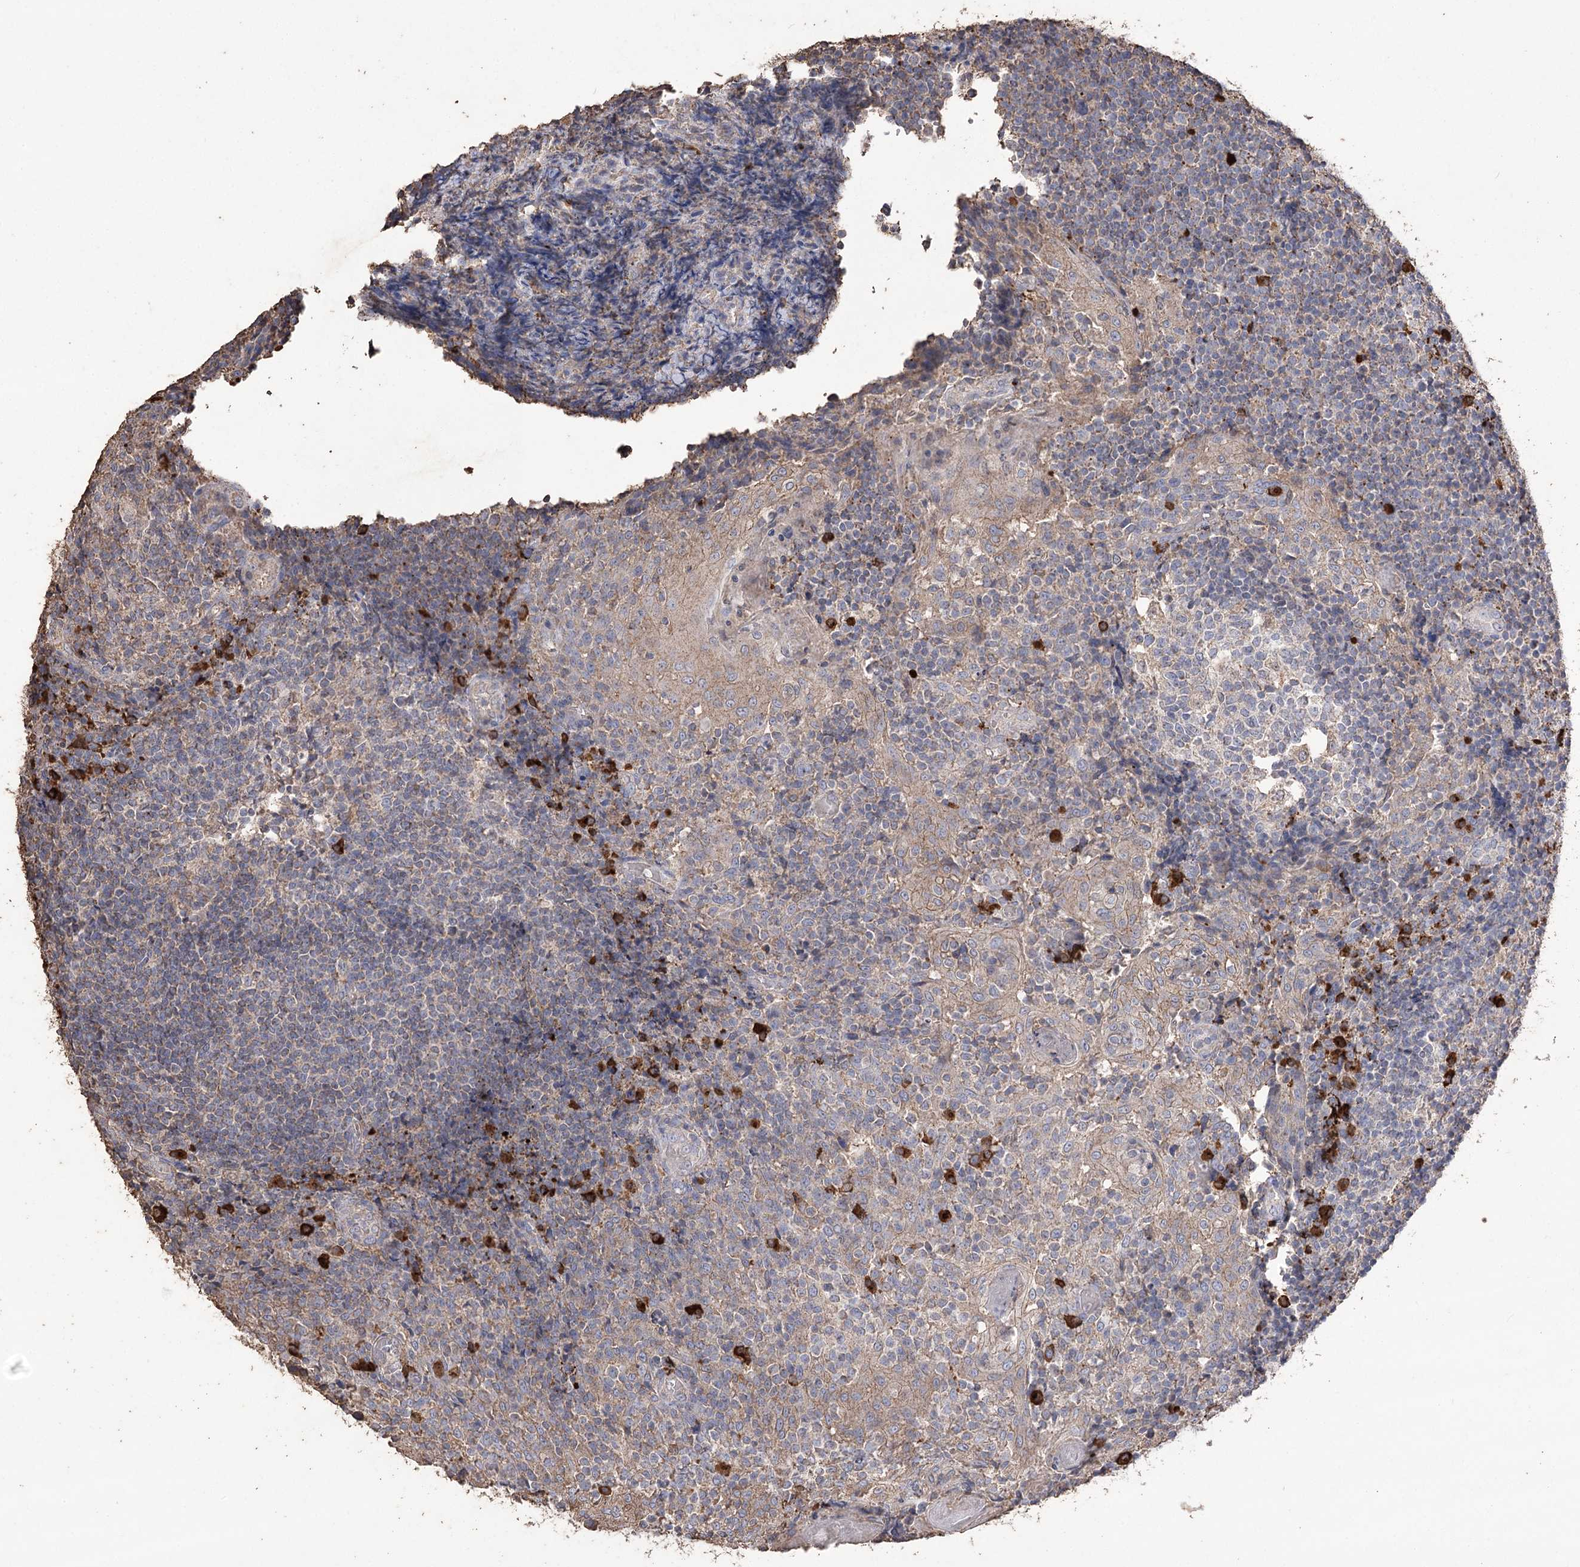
{"staining": {"intensity": "moderate", "quantity": "<25%", "location": "cytoplasmic/membranous"}, "tissue": "tonsil", "cell_type": "Germinal center cells", "image_type": "normal", "snomed": [{"axis": "morphology", "description": "Normal tissue, NOS"}, {"axis": "topography", "description": "Tonsil"}], "caption": "The micrograph shows a brown stain indicating the presence of a protein in the cytoplasmic/membranous of germinal center cells in tonsil.", "gene": "IREB2", "patient": {"sex": "female", "age": 19}}